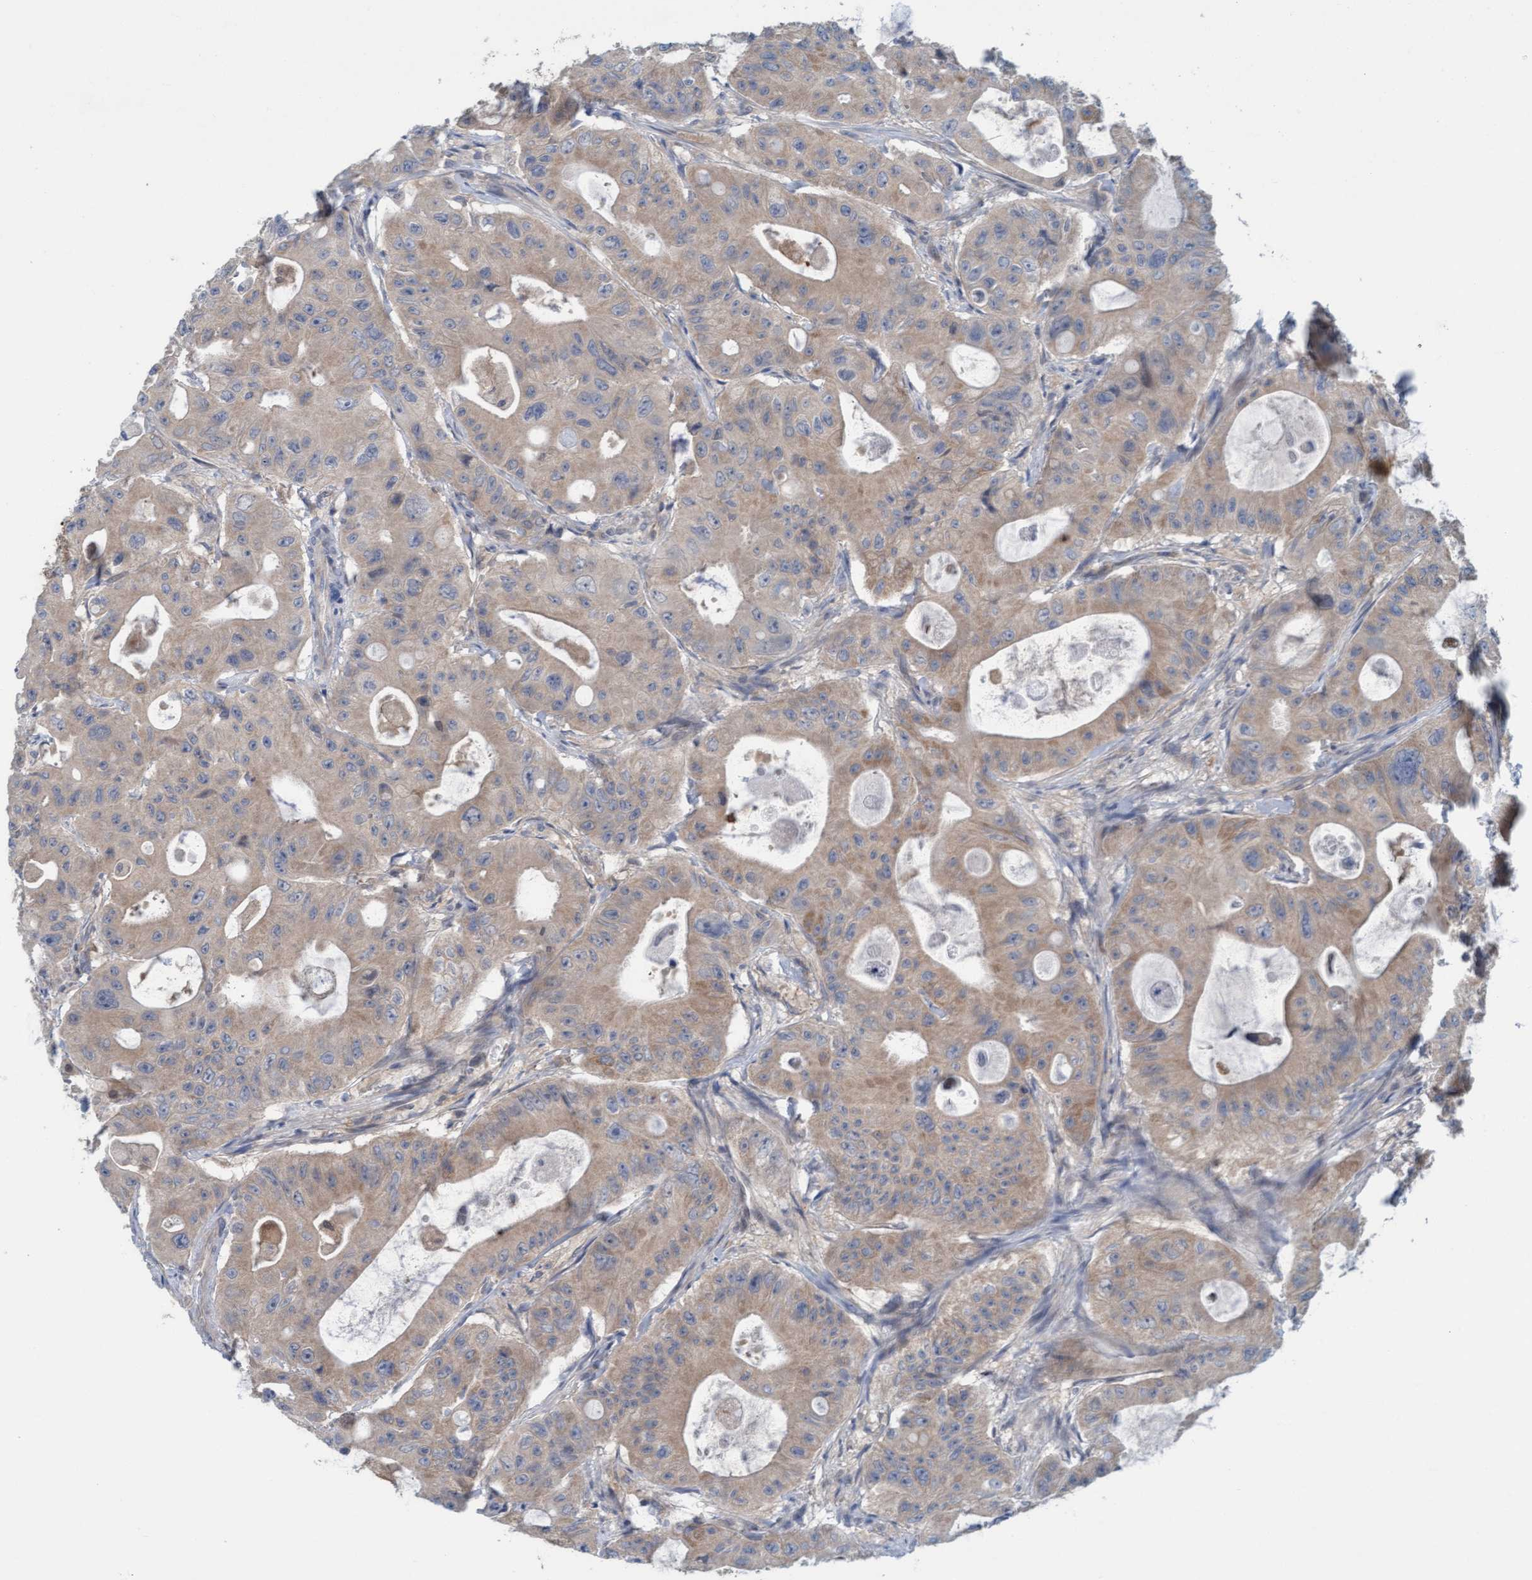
{"staining": {"intensity": "weak", "quantity": "25%-75%", "location": "cytoplasmic/membranous"}, "tissue": "colorectal cancer", "cell_type": "Tumor cells", "image_type": "cancer", "snomed": [{"axis": "morphology", "description": "Adenocarcinoma, NOS"}, {"axis": "topography", "description": "Colon"}], "caption": "DAB (3,3'-diaminobenzidine) immunohistochemical staining of human colorectal cancer shows weak cytoplasmic/membranous protein staining in about 25%-75% of tumor cells.", "gene": "KLHL25", "patient": {"sex": "female", "age": 46}}